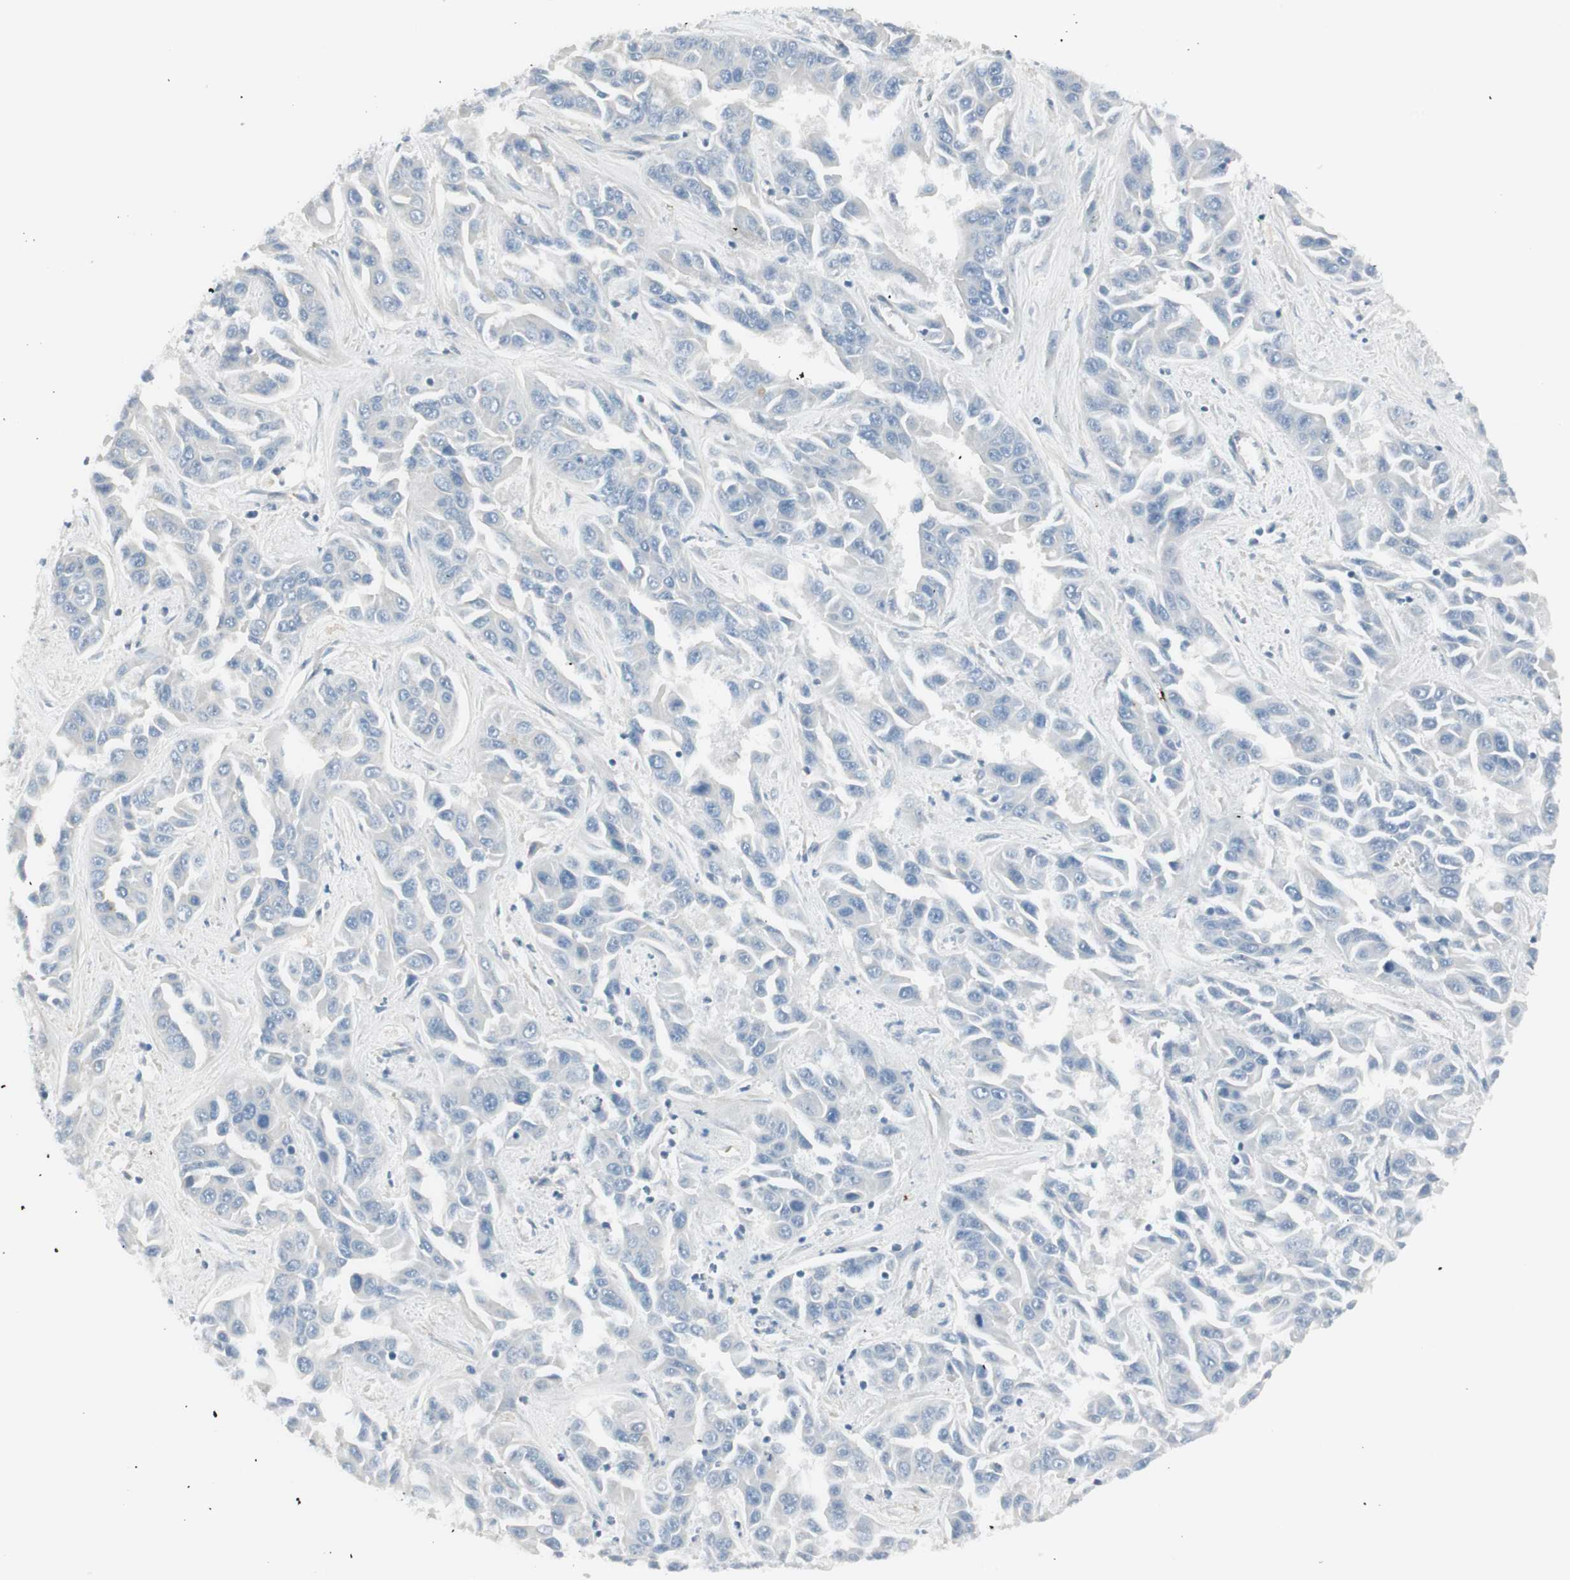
{"staining": {"intensity": "negative", "quantity": "none", "location": "none"}, "tissue": "liver cancer", "cell_type": "Tumor cells", "image_type": "cancer", "snomed": [{"axis": "morphology", "description": "Cholangiocarcinoma"}, {"axis": "topography", "description": "Liver"}], "caption": "DAB (3,3'-diaminobenzidine) immunohistochemical staining of human liver cancer (cholangiocarcinoma) reveals no significant expression in tumor cells. (DAB (3,3'-diaminobenzidine) immunohistochemistry (IHC), high magnification).", "gene": "CACNA2D1", "patient": {"sex": "female", "age": 52}}